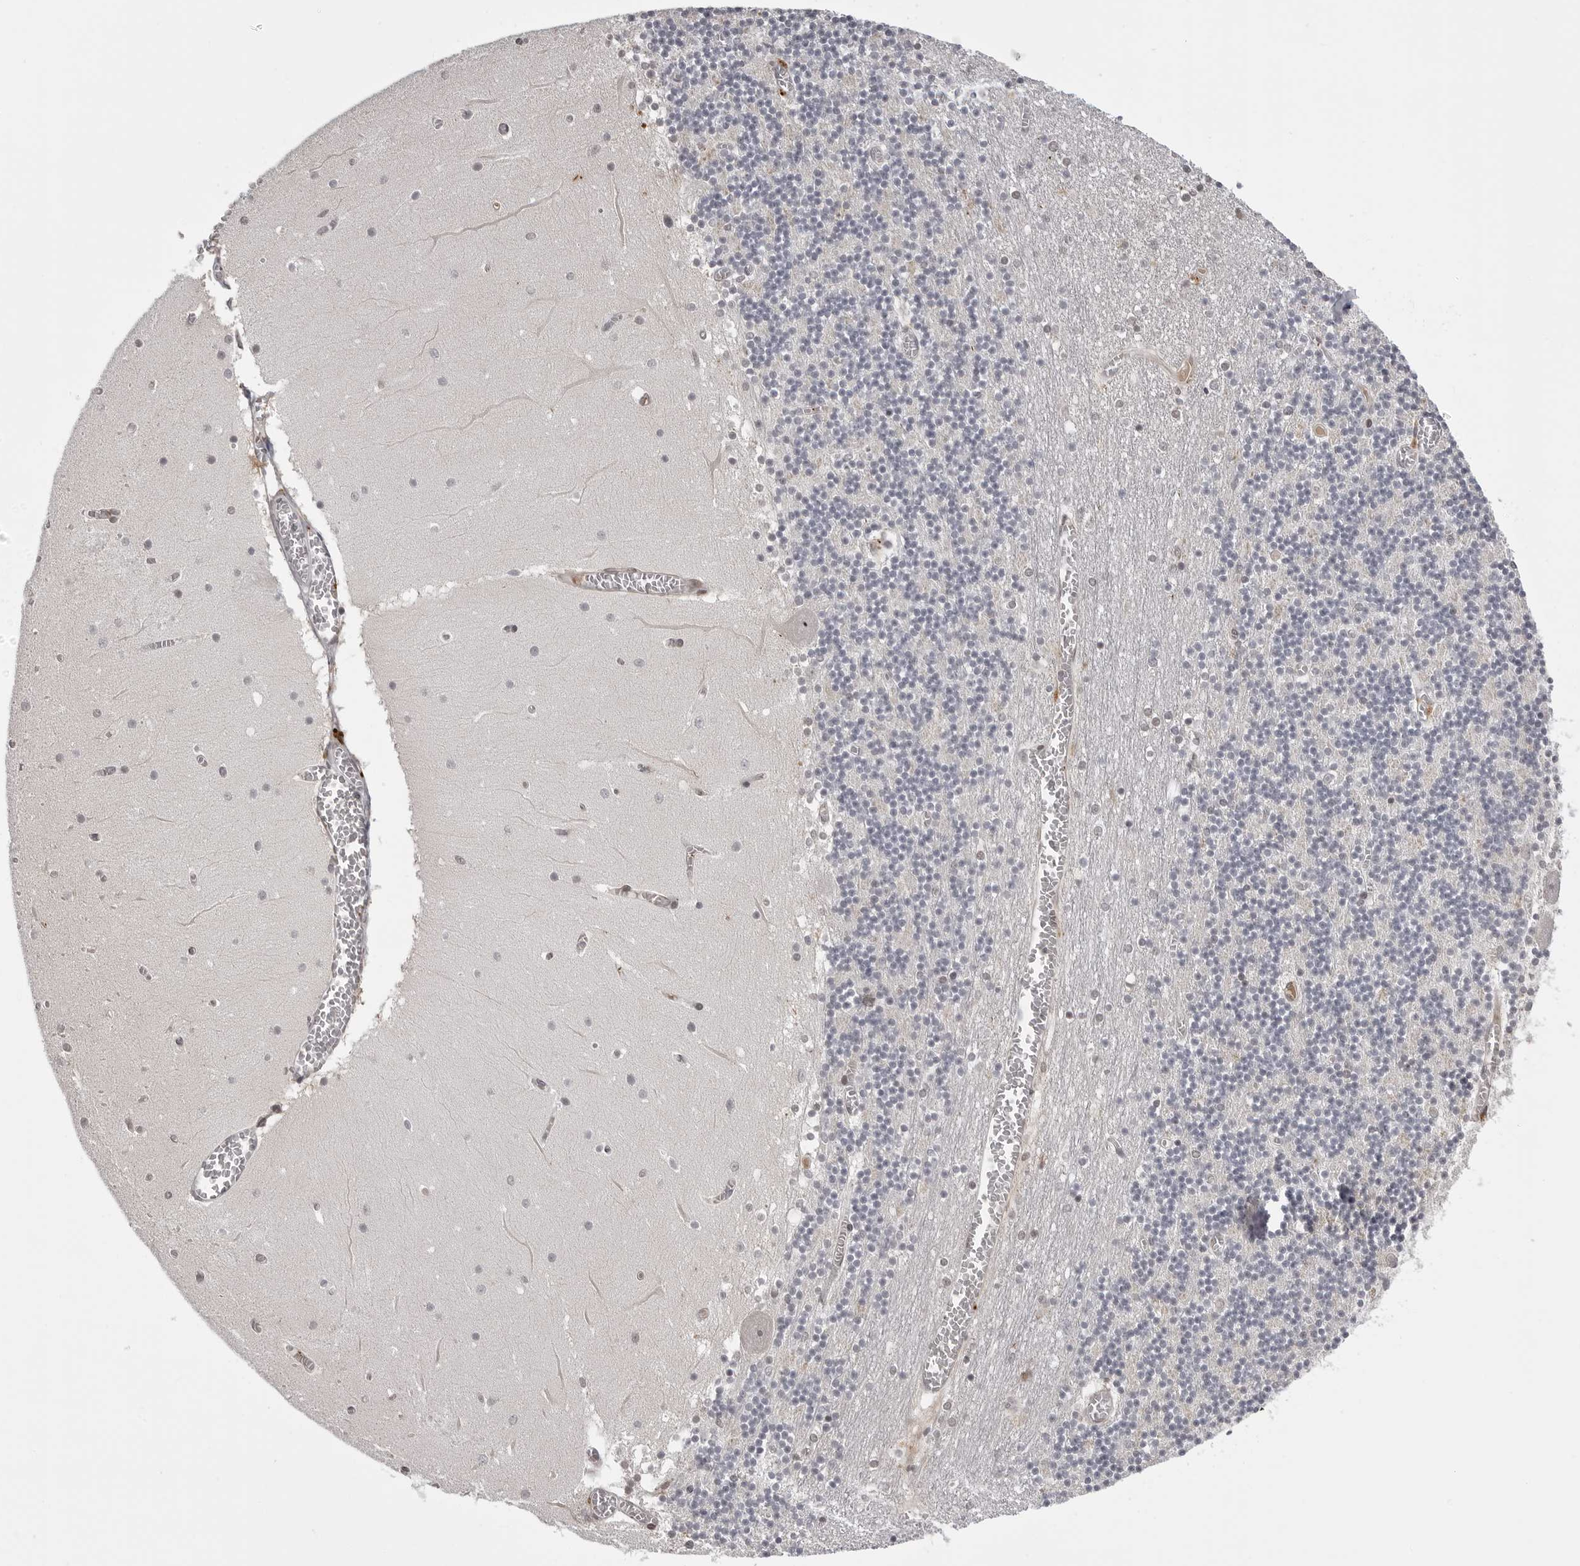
{"staining": {"intensity": "weak", "quantity": "25%-75%", "location": "cytoplasmic/membranous"}, "tissue": "cerebellum", "cell_type": "Cells in granular layer", "image_type": "normal", "snomed": [{"axis": "morphology", "description": "Normal tissue, NOS"}, {"axis": "topography", "description": "Cerebellum"}], "caption": "A brown stain shows weak cytoplasmic/membranous staining of a protein in cells in granular layer of normal cerebellum.", "gene": "PHF3", "patient": {"sex": "female", "age": 28}}